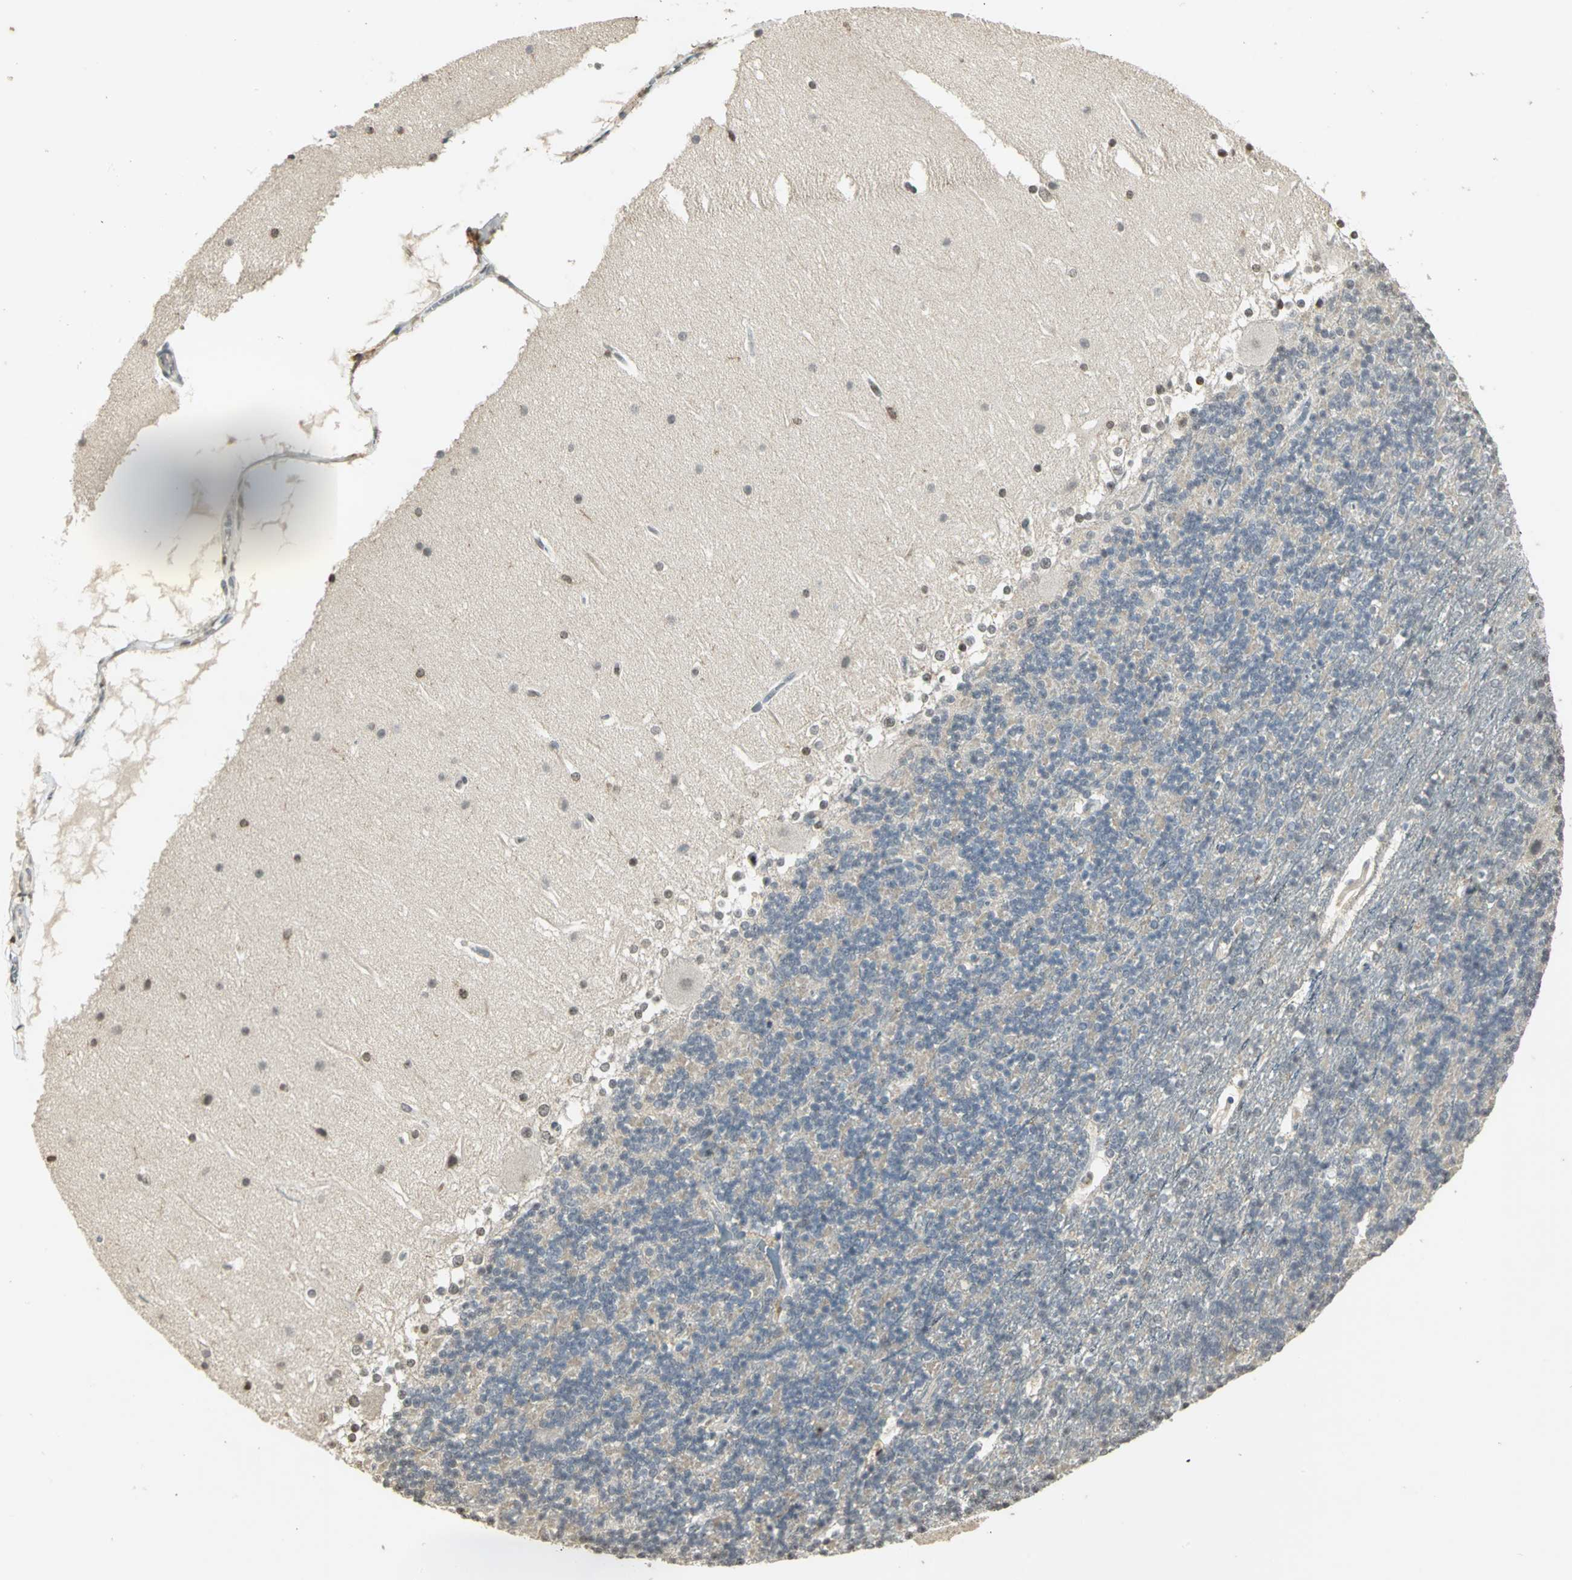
{"staining": {"intensity": "negative", "quantity": "none", "location": "none"}, "tissue": "cerebellum", "cell_type": "Cells in granular layer", "image_type": "normal", "snomed": [{"axis": "morphology", "description": "Normal tissue, NOS"}, {"axis": "topography", "description": "Cerebellum"}], "caption": "Cerebellum stained for a protein using immunohistochemistry shows no staining cells in granular layer.", "gene": "IL16", "patient": {"sex": "female", "age": 19}}